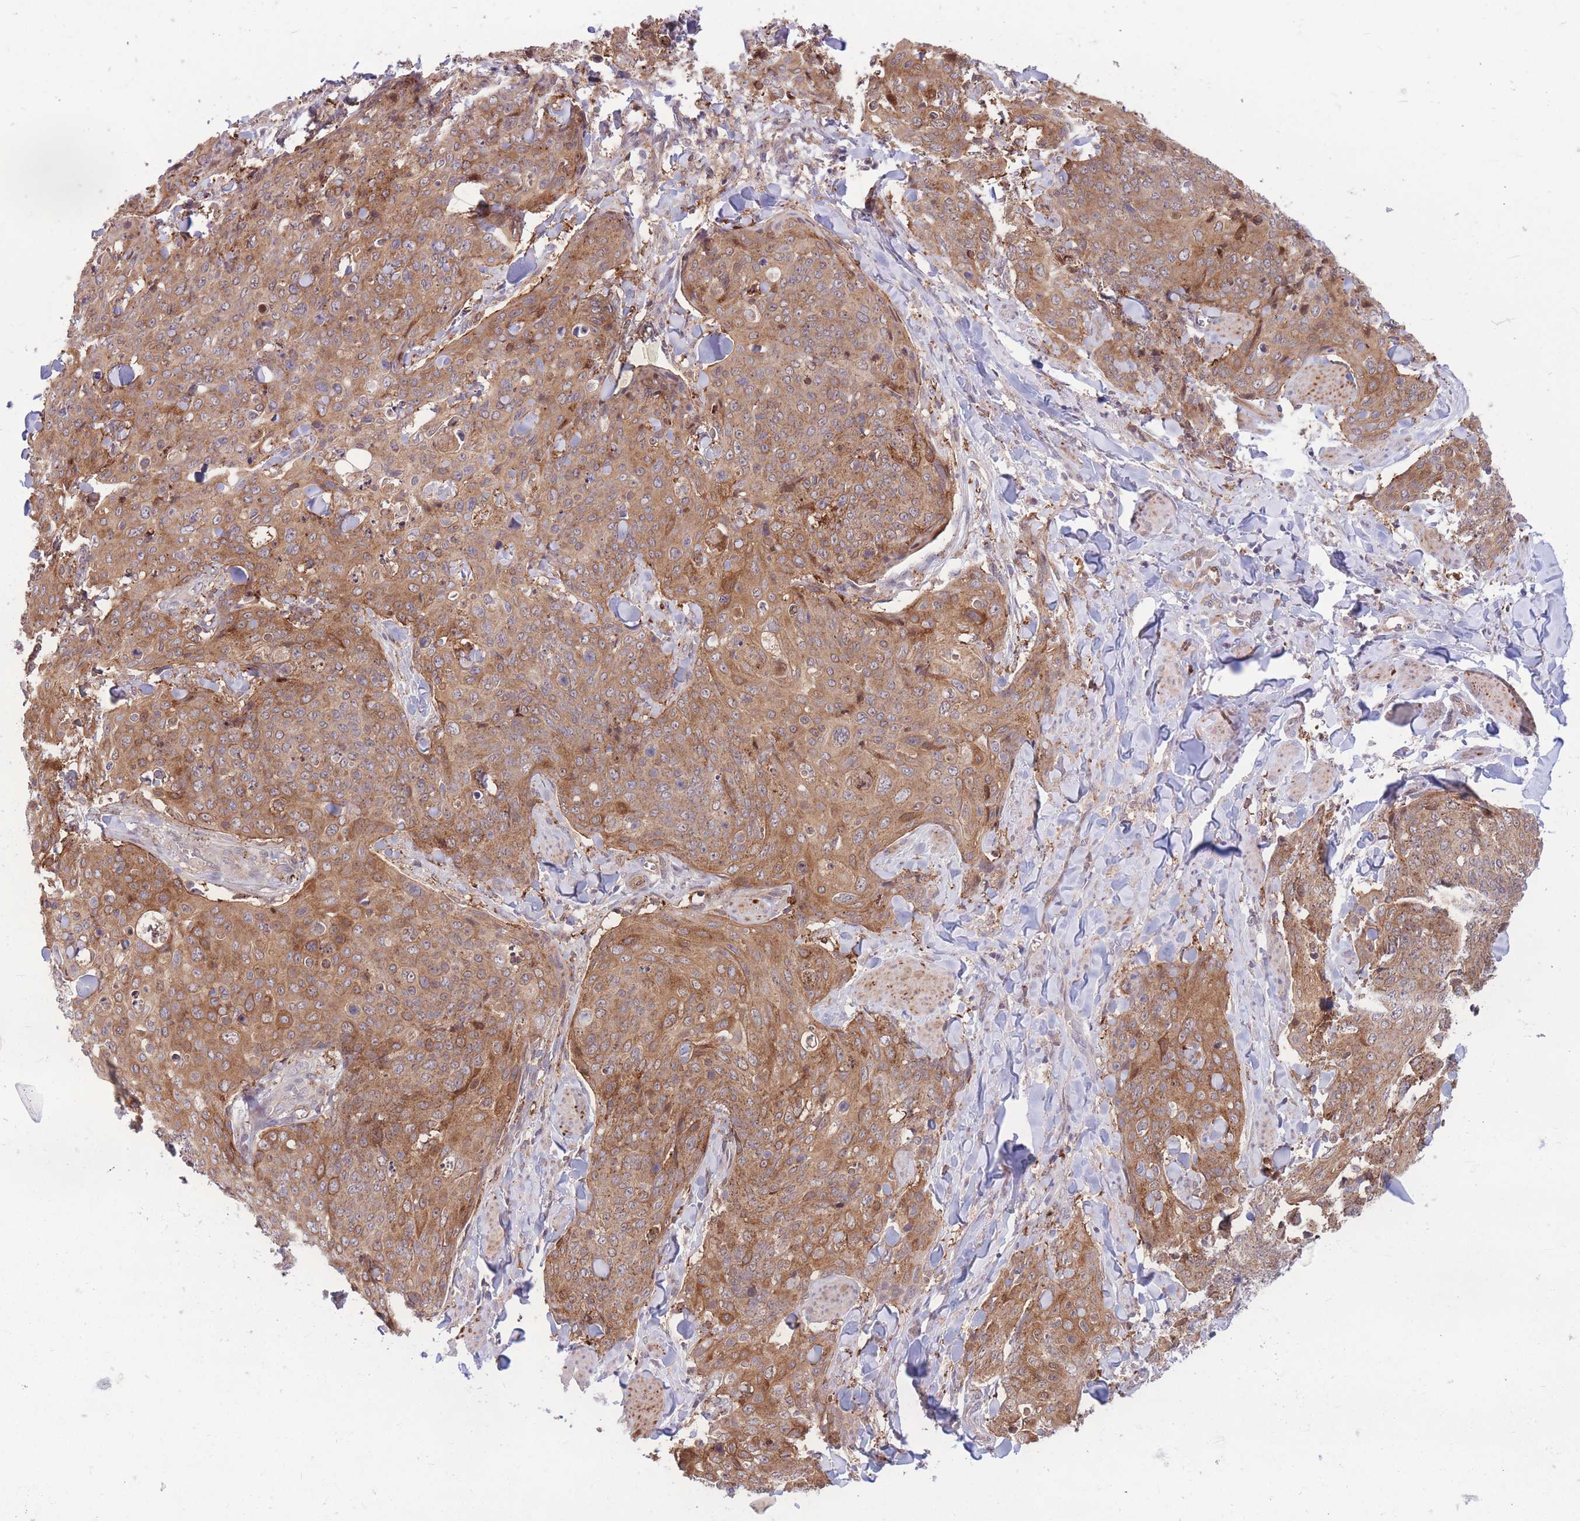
{"staining": {"intensity": "moderate", "quantity": ">75%", "location": "cytoplasmic/membranous"}, "tissue": "skin cancer", "cell_type": "Tumor cells", "image_type": "cancer", "snomed": [{"axis": "morphology", "description": "Squamous cell carcinoma, NOS"}, {"axis": "topography", "description": "Skin"}, {"axis": "topography", "description": "Vulva"}], "caption": "Human skin squamous cell carcinoma stained for a protein (brown) shows moderate cytoplasmic/membranous positive positivity in about >75% of tumor cells.", "gene": "TCF20", "patient": {"sex": "female", "age": 85}}